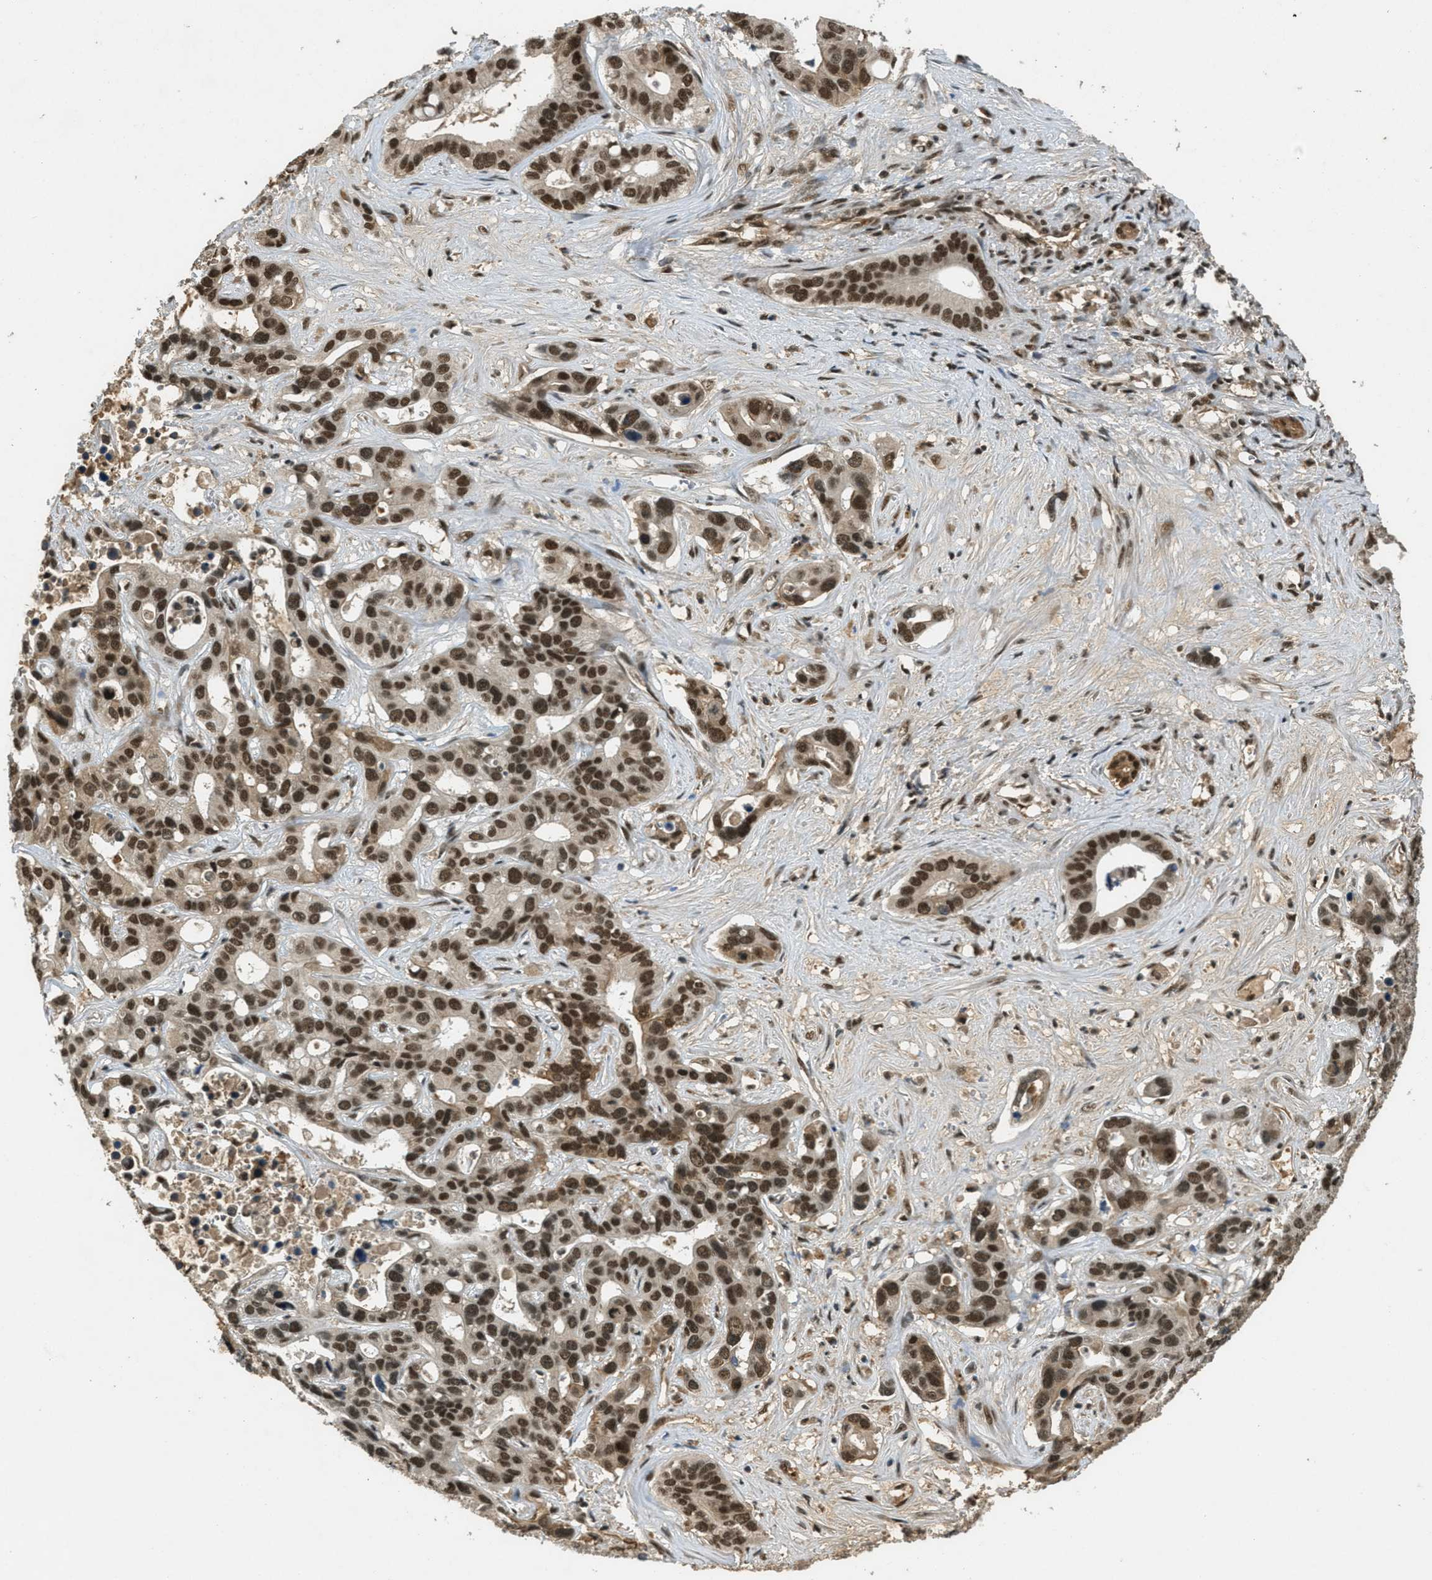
{"staining": {"intensity": "strong", "quantity": ">75%", "location": "nuclear"}, "tissue": "liver cancer", "cell_type": "Tumor cells", "image_type": "cancer", "snomed": [{"axis": "morphology", "description": "Cholangiocarcinoma"}, {"axis": "topography", "description": "Liver"}], "caption": "Liver cancer (cholangiocarcinoma) tissue exhibits strong nuclear positivity in approximately >75% of tumor cells", "gene": "ZNF148", "patient": {"sex": "female", "age": 65}}